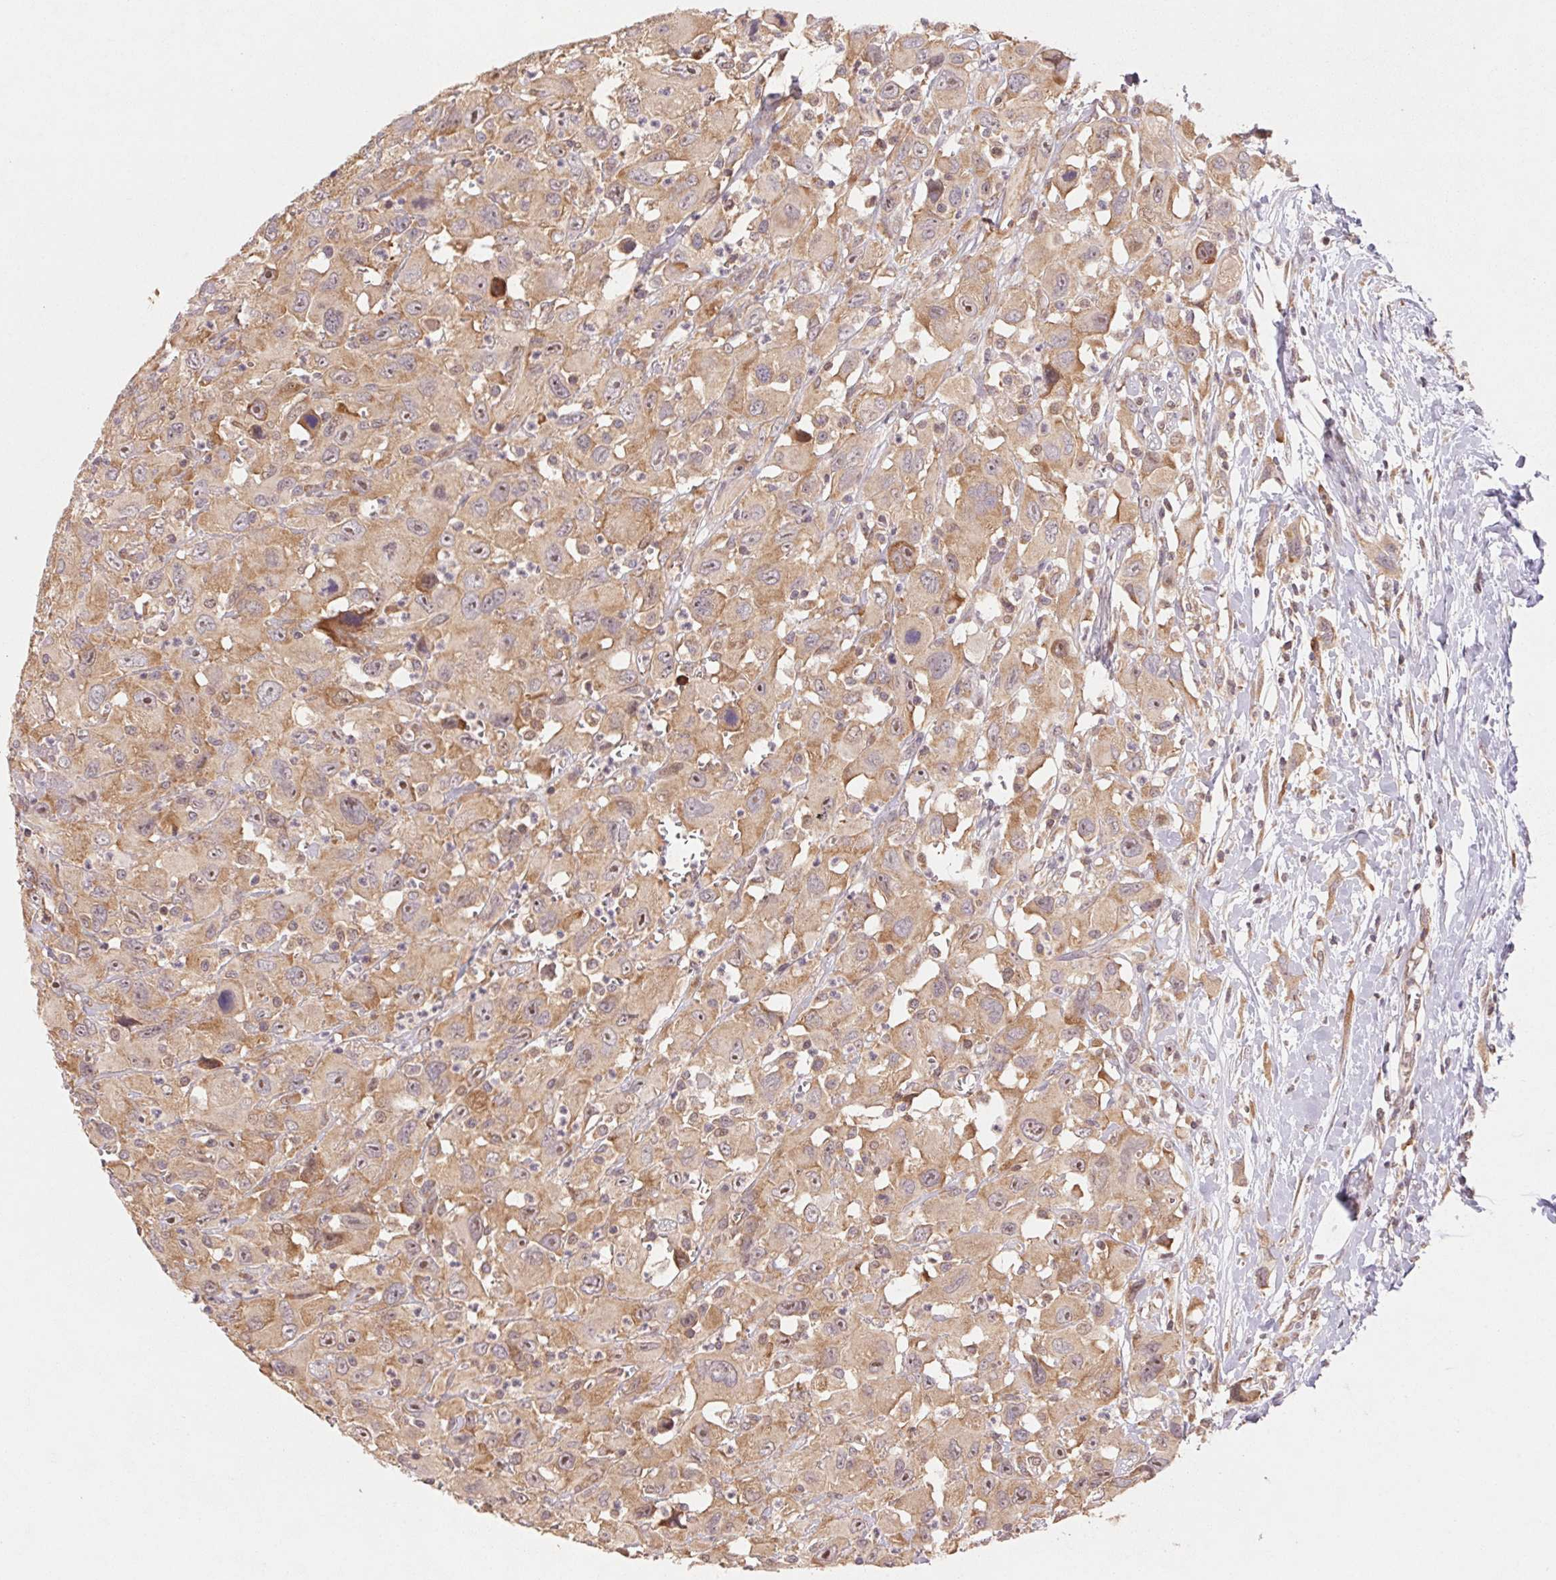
{"staining": {"intensity": "weak", "quantity": ">75%", "location": "cytoplasmic/membranous,nuclear"}, "tissue": "head and neck cancer", "cell_type": "Tumor cells", "image_type": "cancer", "snomed": [{"axis": "morphology", "description": "Squamous cell carcinoma, NOS"}, {"axis": "morphology", "description": "Squamous cell carcinoma, metastatic, NOS"}, {"axis": "topography", "description": "Oral tissue"}, {"axis": "topography", "description": "Head-Neck"}], "caption": "A low amount of weak cytoplasmic/membranous and nuclear staining is appreciated in approximately >75% of tumor cells in squamous cell carcinoma (head and neck) tissue. The staining is performed using DAB brown chromogen to label protein expression. The nuclei are counter-stained blue using hematoxylin.", "gene": "RPL27A", "patient": {"sex": "female", "age": 85}}